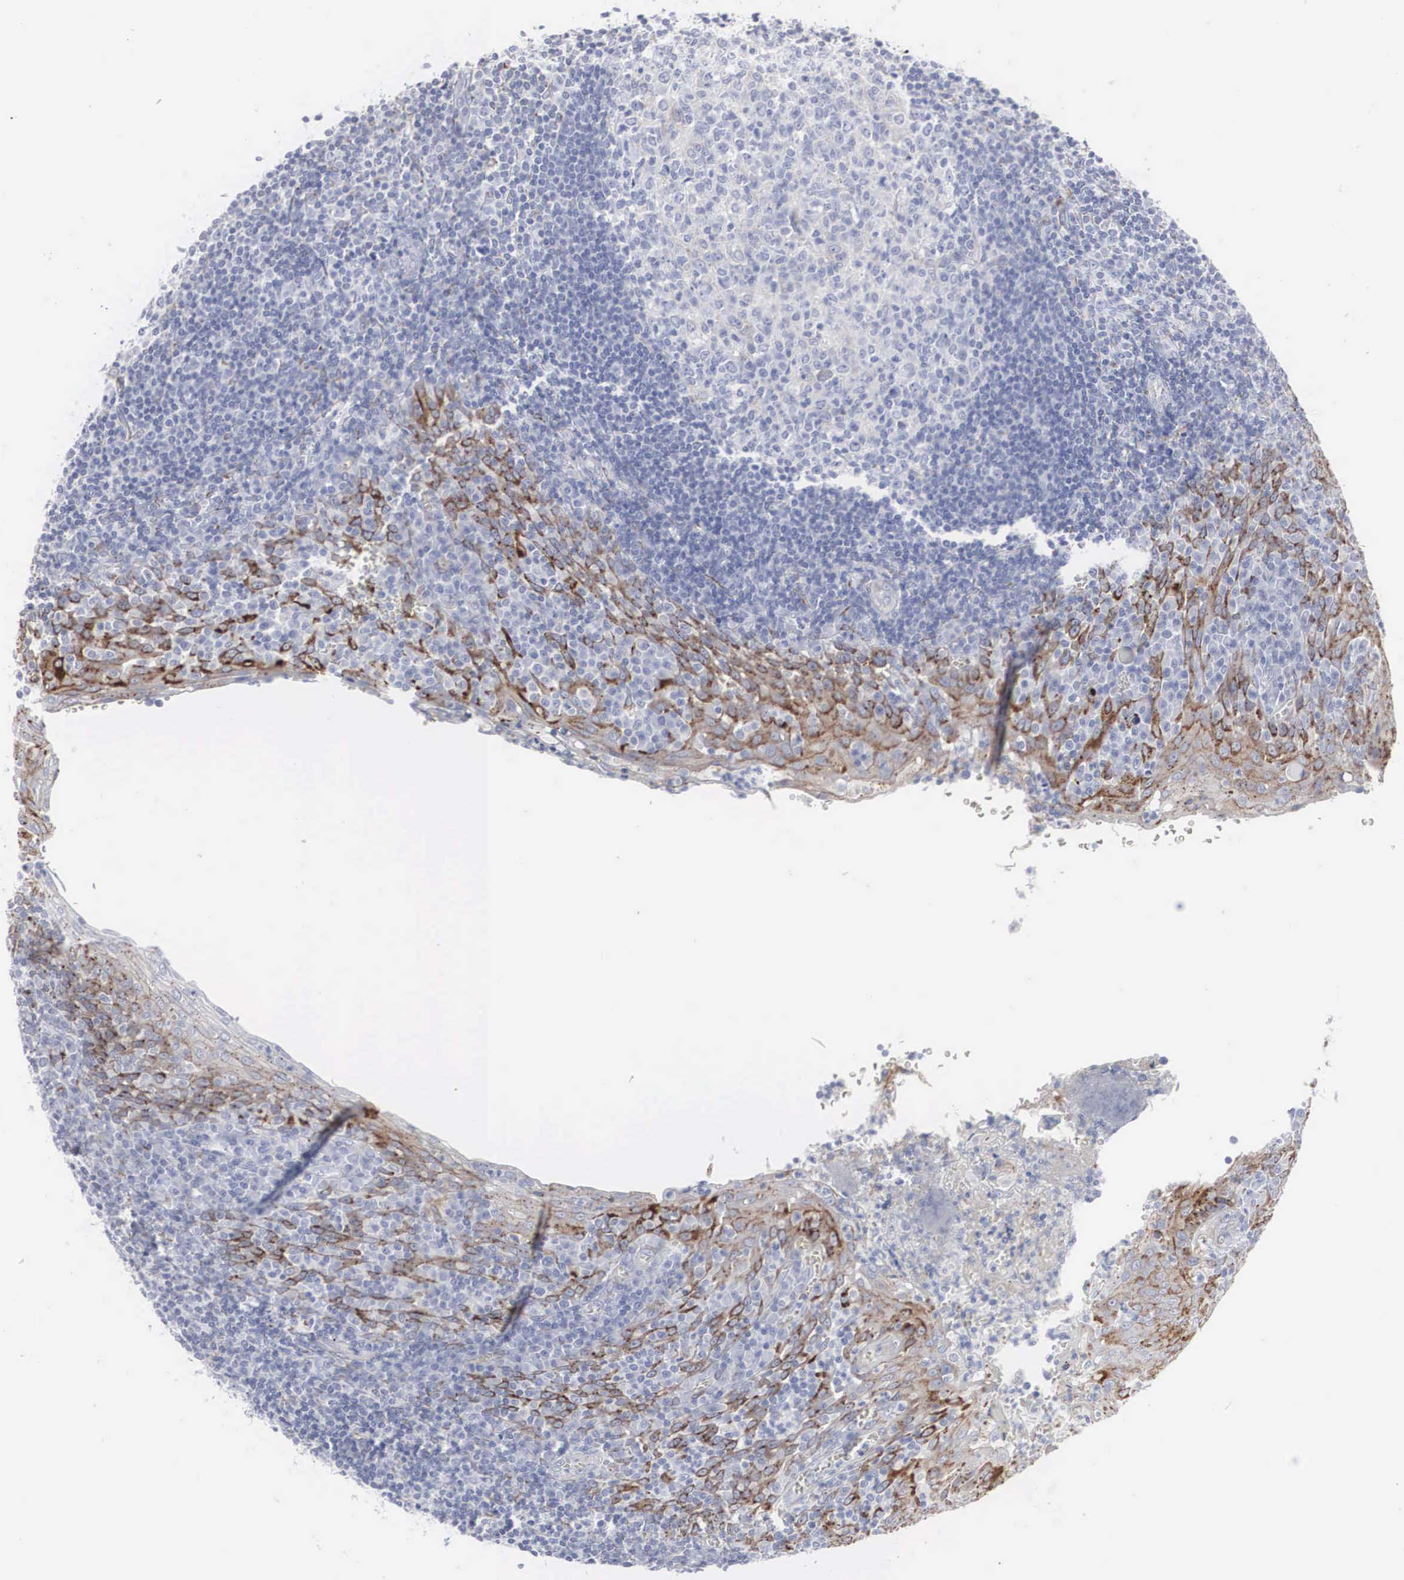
{"staining": {"intensity": "weak", "quantity": "<25%", "location": "cytoplasmic/membranous"}, "tissue": "tonsil", "cell_type": "Germinal center cells", "image_type": "normal", "snomed": [{"axis": "morphology", "description": "Normal tissue, NOS"}, {"axis": "topography", "description": "Tonsil"}], "caption": "The immunohistochemistry (IHC) image has no significant expression in germinal center cells of tonsil.", "gene": "LGALS3BP", "patient": {"sex": "female", "age": 41}}